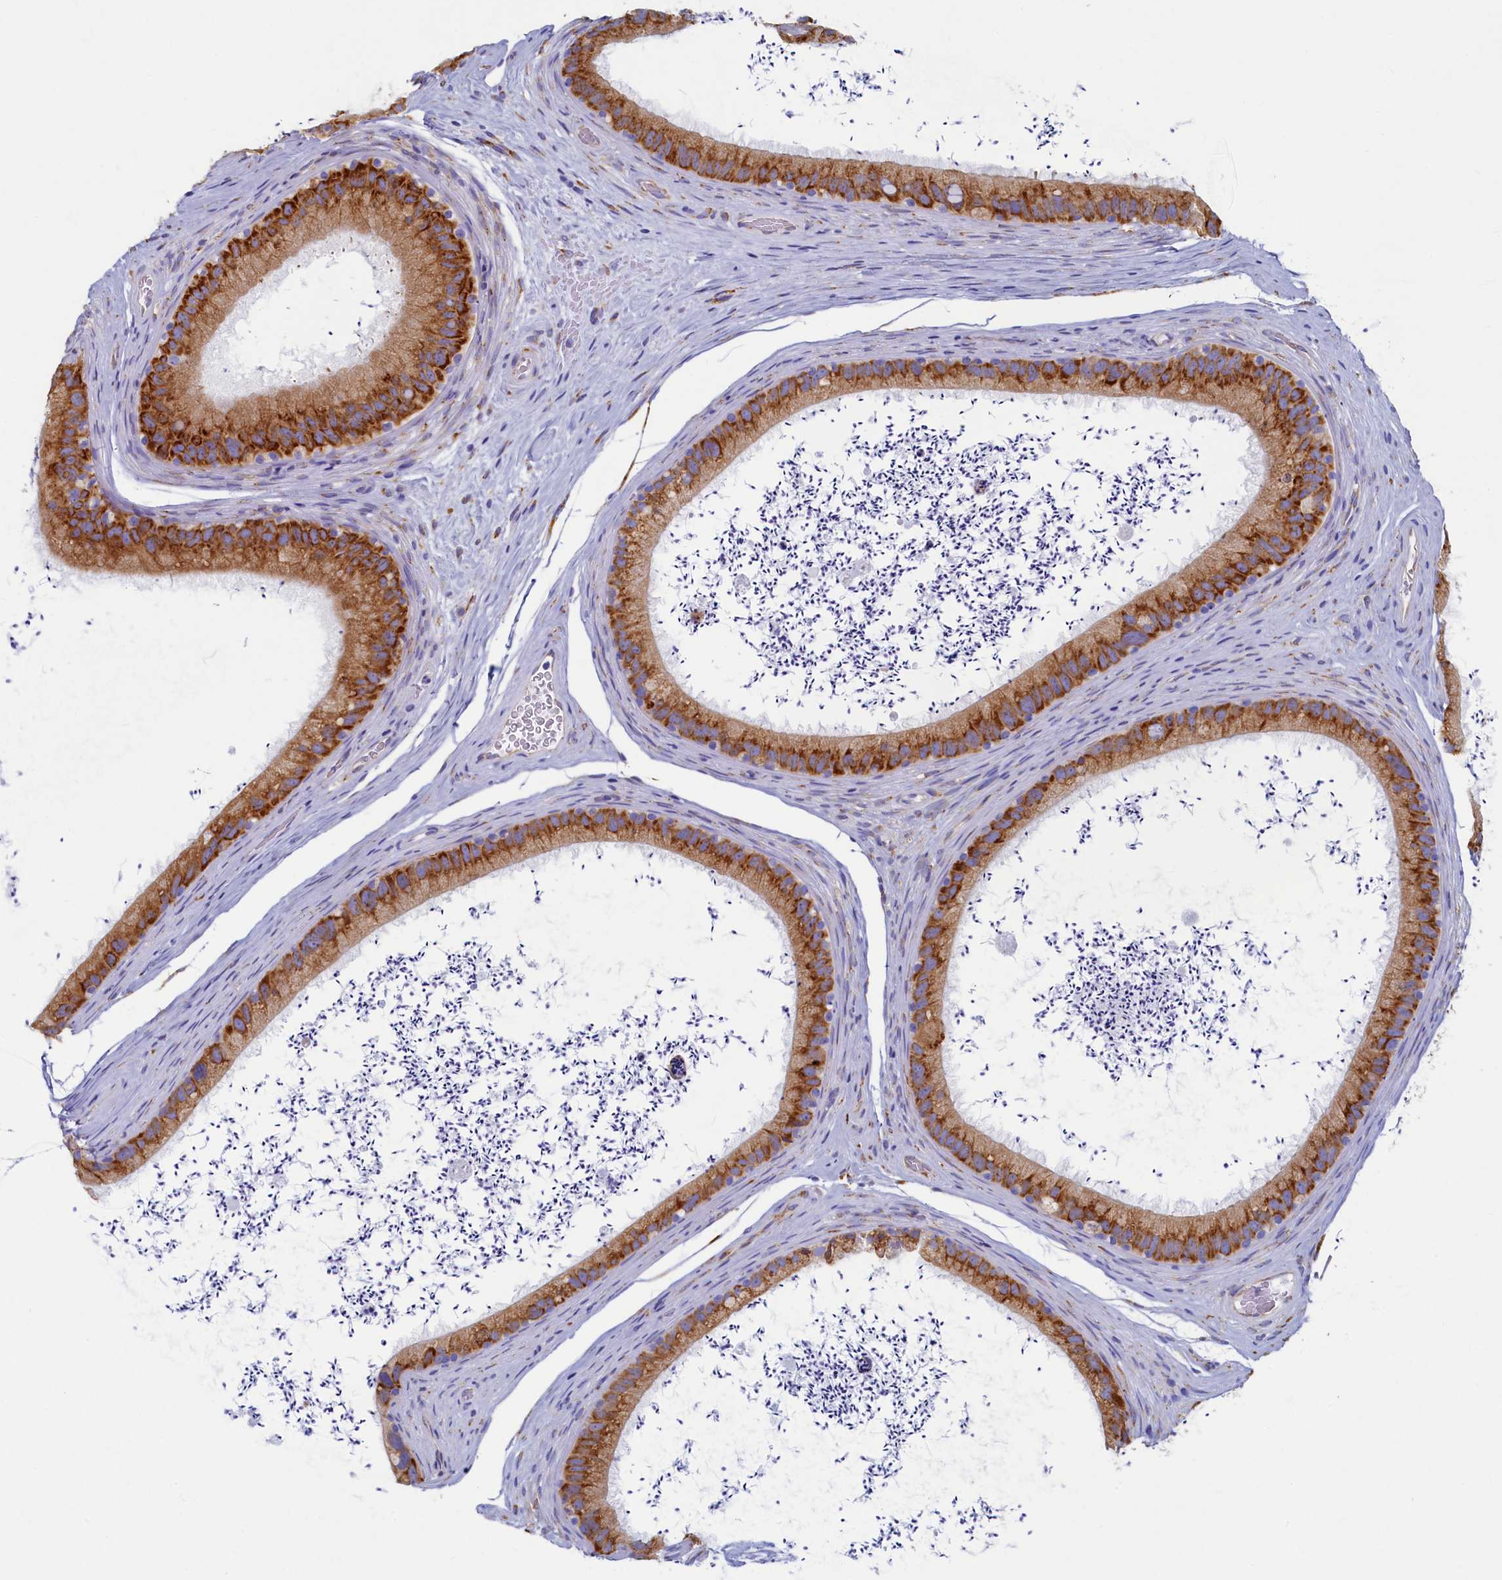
{"staining": {"intensity": "strong", "quantity": ">75%", "location": "cytoplasmic/membranous"}, "tissue": "epididymis", "cell_type": "Glandular cells", "image_type": "normal", "snomed": [{"axis": "morphology", "description": "Normal tissue, NOS"}, {"axis": "topography", "description": "Epididymis, spermatic cord, NOS"}], "caption": "The photomicrograph displays immunohistochemical staining of unremarkable epididymis. There is strong cytoplasmic/membranous staining is seen in approximately >75% of glandular cells. (IHC, brightfield microscopy, high magnification).", "gene": "TMEM18", "patient": {"sex": "male", "age": 50}}